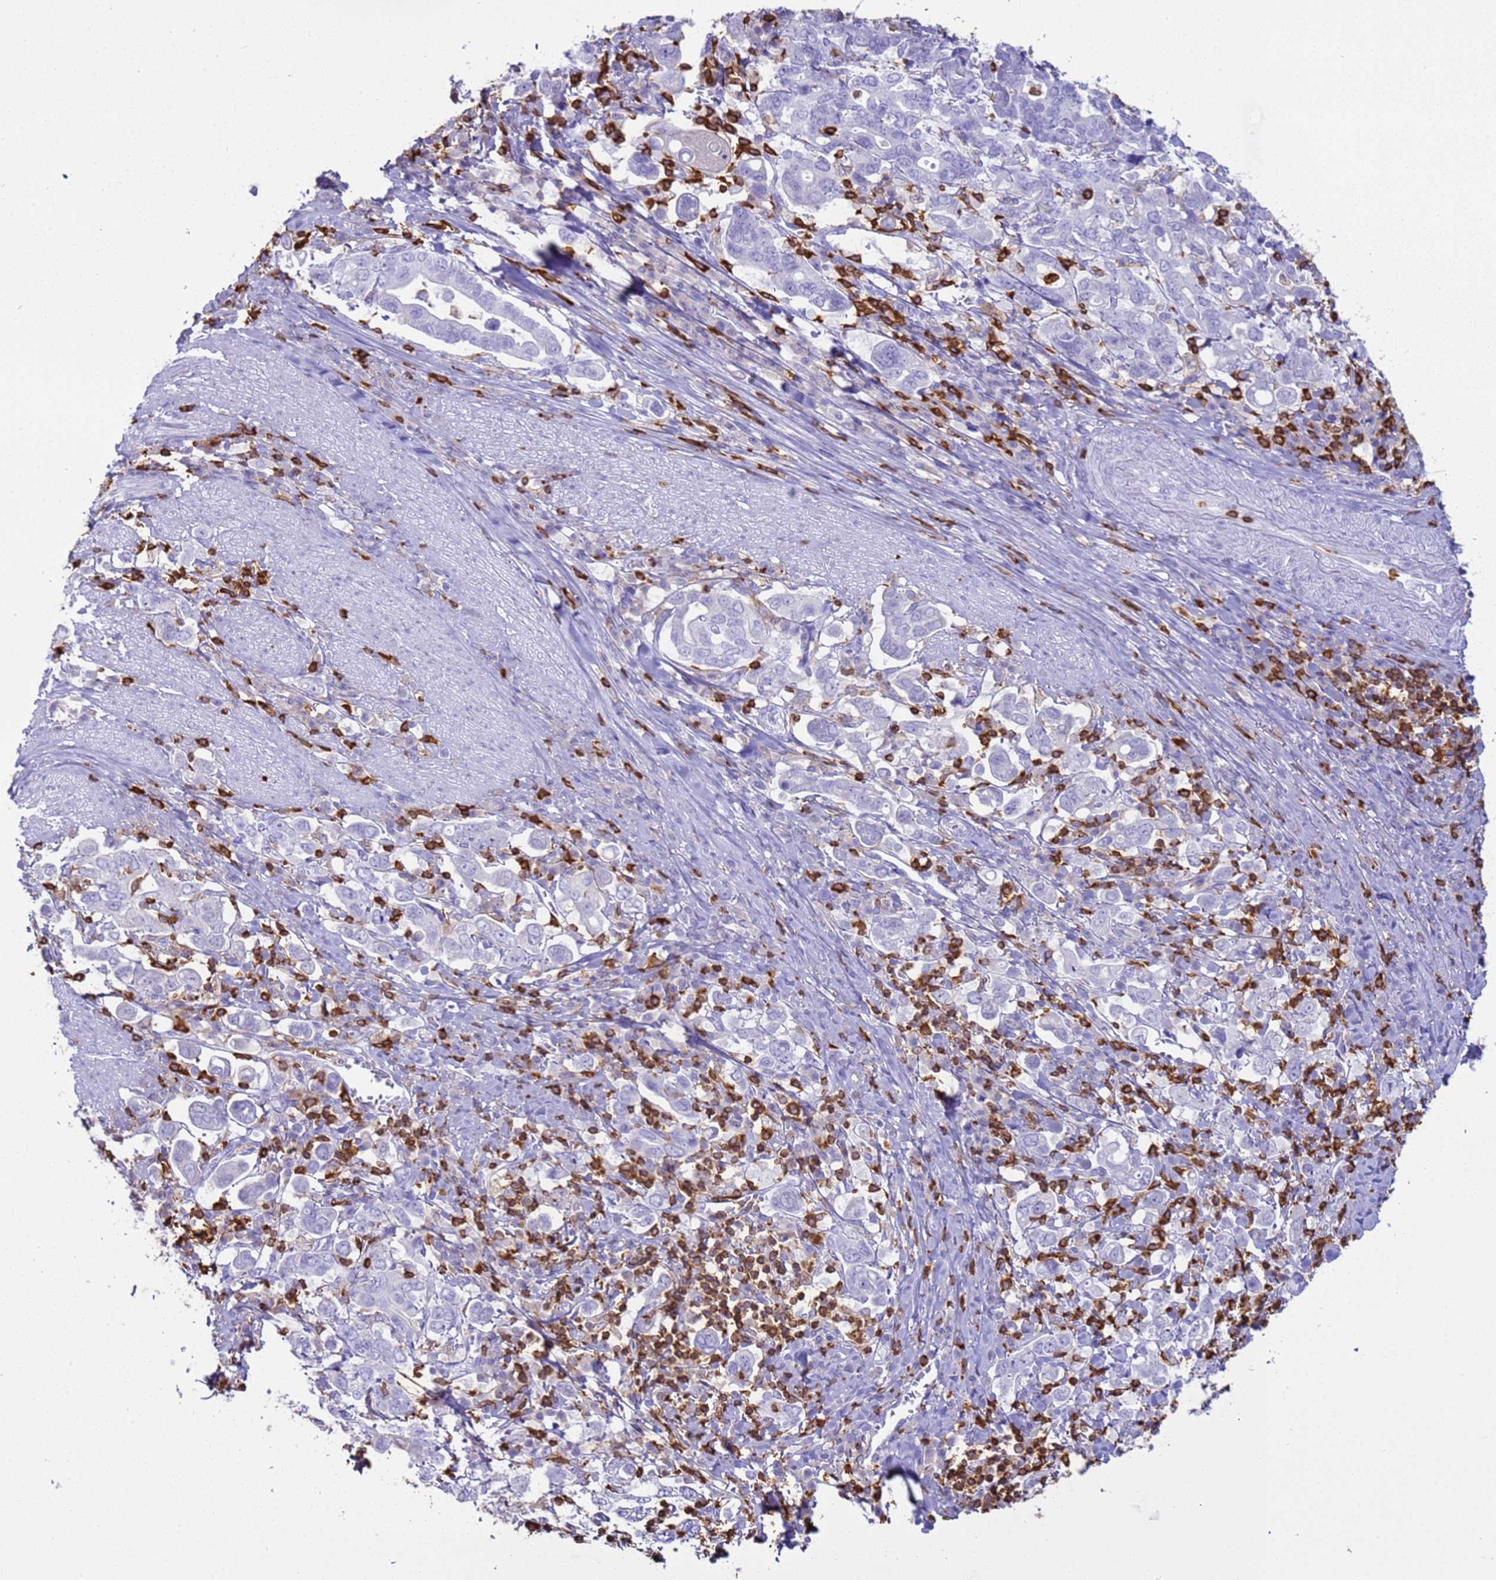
{"staining": {"intensity": "negative", "quantity": "none", "location": "none"}, "tissue": "stomach cancer", "cell_type": "Tumor cells", "image_type": "cancer", "snomed": [{"axis": "morphology", "description": "Adenocarcinoma, NOS"}, {"axis": "topography", "description": "Stomach, upper"}], "caption": "The image reveals no significant positivity in tumor cells of stomach cancer (adenocarcinoma).", "gene": "IRF5", "patient": {"sex": "male", "age": 62}}